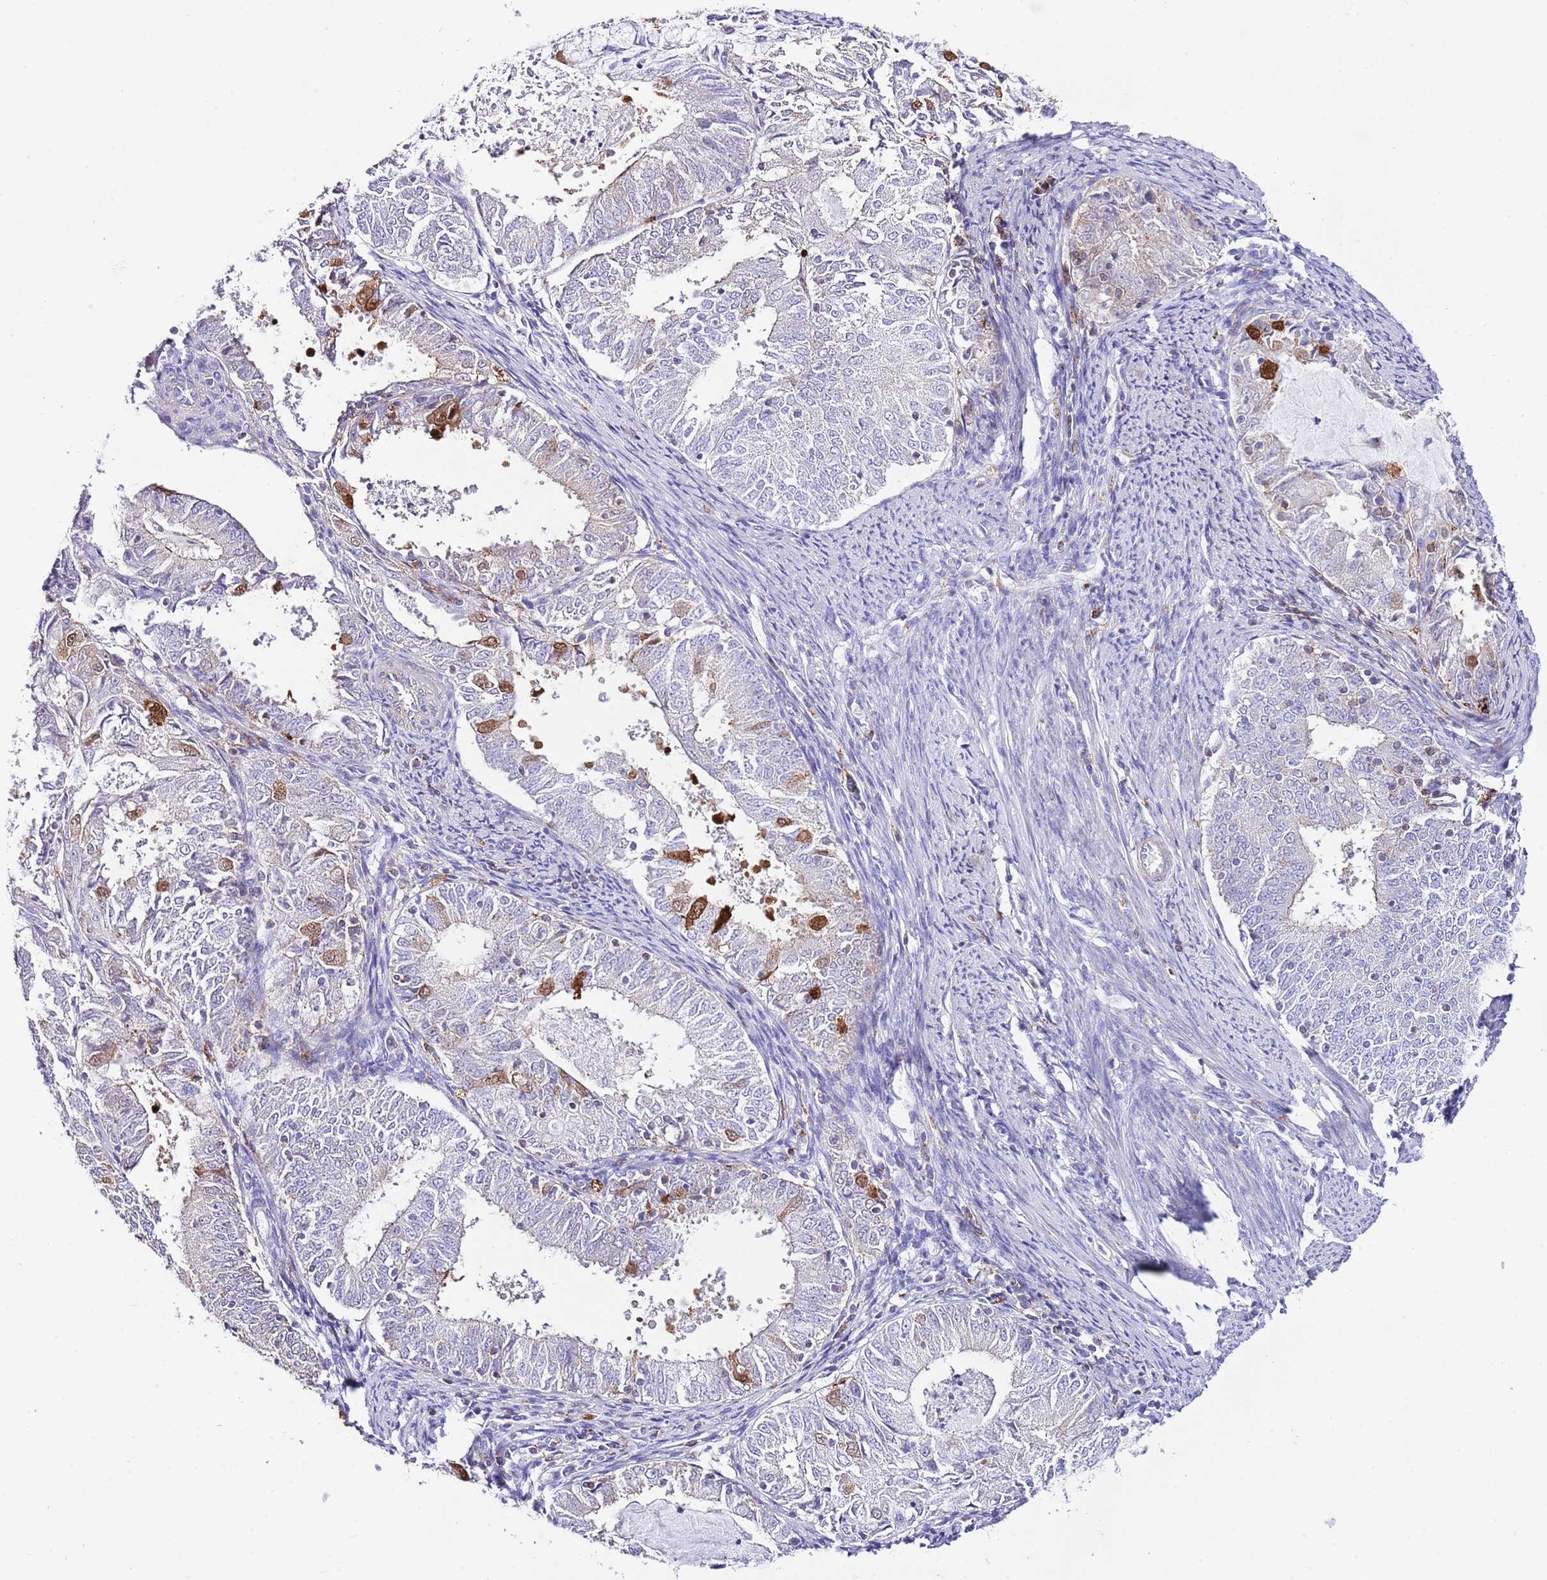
{"staining": {"intensity": "strong", "quantity": "<25%", "location": "nuclear"}, "tissue": "endometrial cancer", "cell_type": "Tumor cells", "image_type": "cancer", "snomed": [{"axis": "morphology", "description": "Adenocarcinoma, NOS"}, {"axis": "topography", "description": "Endometrium"}], "caption": "This is a micrograph of immunohistochemistry (IHC) staining of adenocarcinoma (endometrial), which shows strong staining in the nuclear of tumor cells.", "gene": "ALDH3A1", "patient": {"sex": "female", "age": 57}}